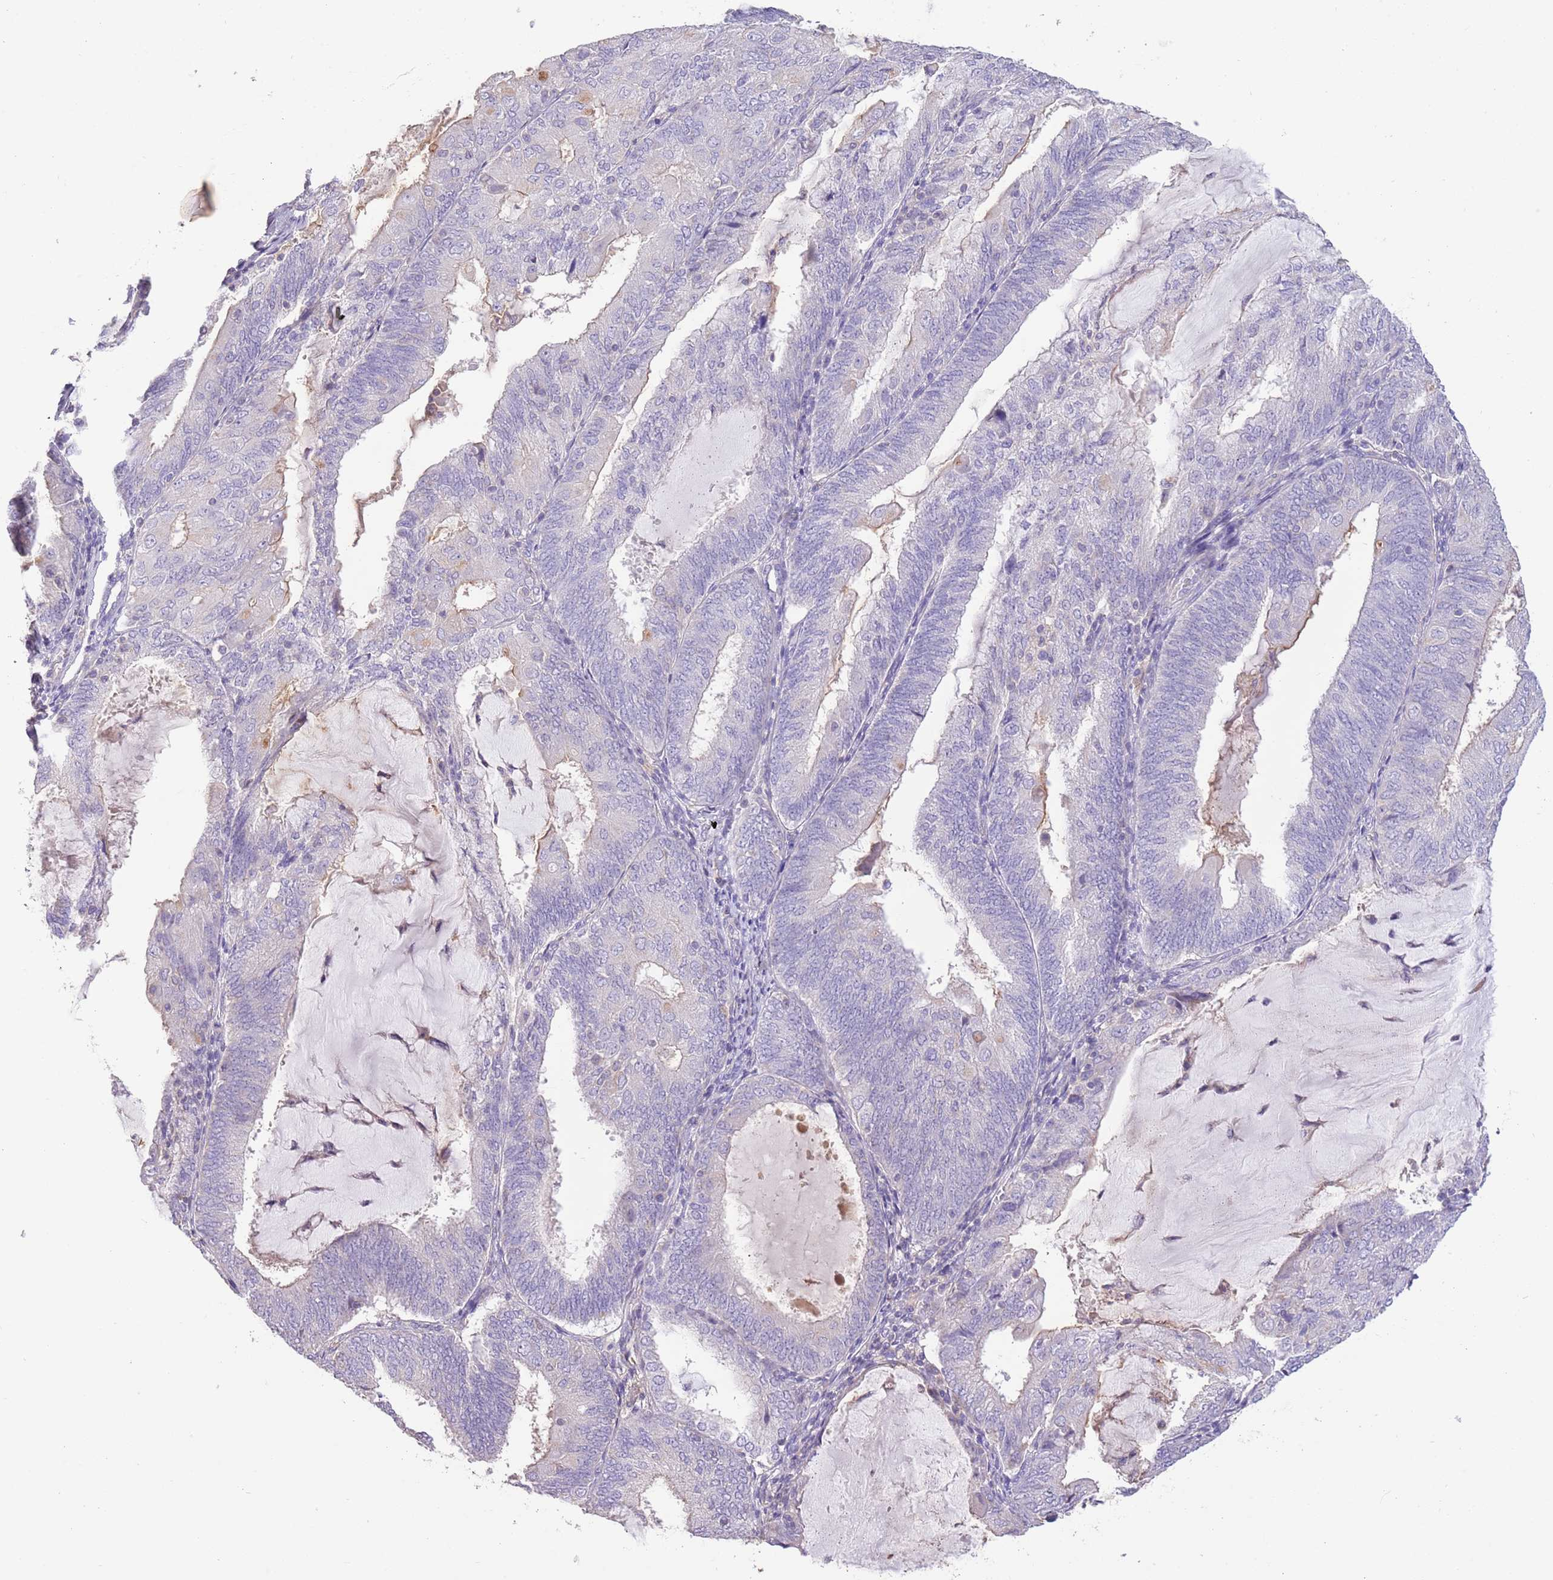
{"staining": {"intensity": "negative", "quantity": "none", "location": "none"}, "tissue": "endometrial cancer", "cell_type": "Tumor cells", "image_type": "cancer", "snomed": [{"axis": "morphology", "description": "Adenocarcinoma, NOS"}, {"axis": "topography", "description": "Endometrium"}], "caption": "An immunohistochemistry photomicrograph of adenocarcinoma (endometrial) is shown. There is no staining in tumor cells of adenocarcinoma (endometrial).", "gene": "SFTPA1", "patient": {"sex": "female", "age": 81}}